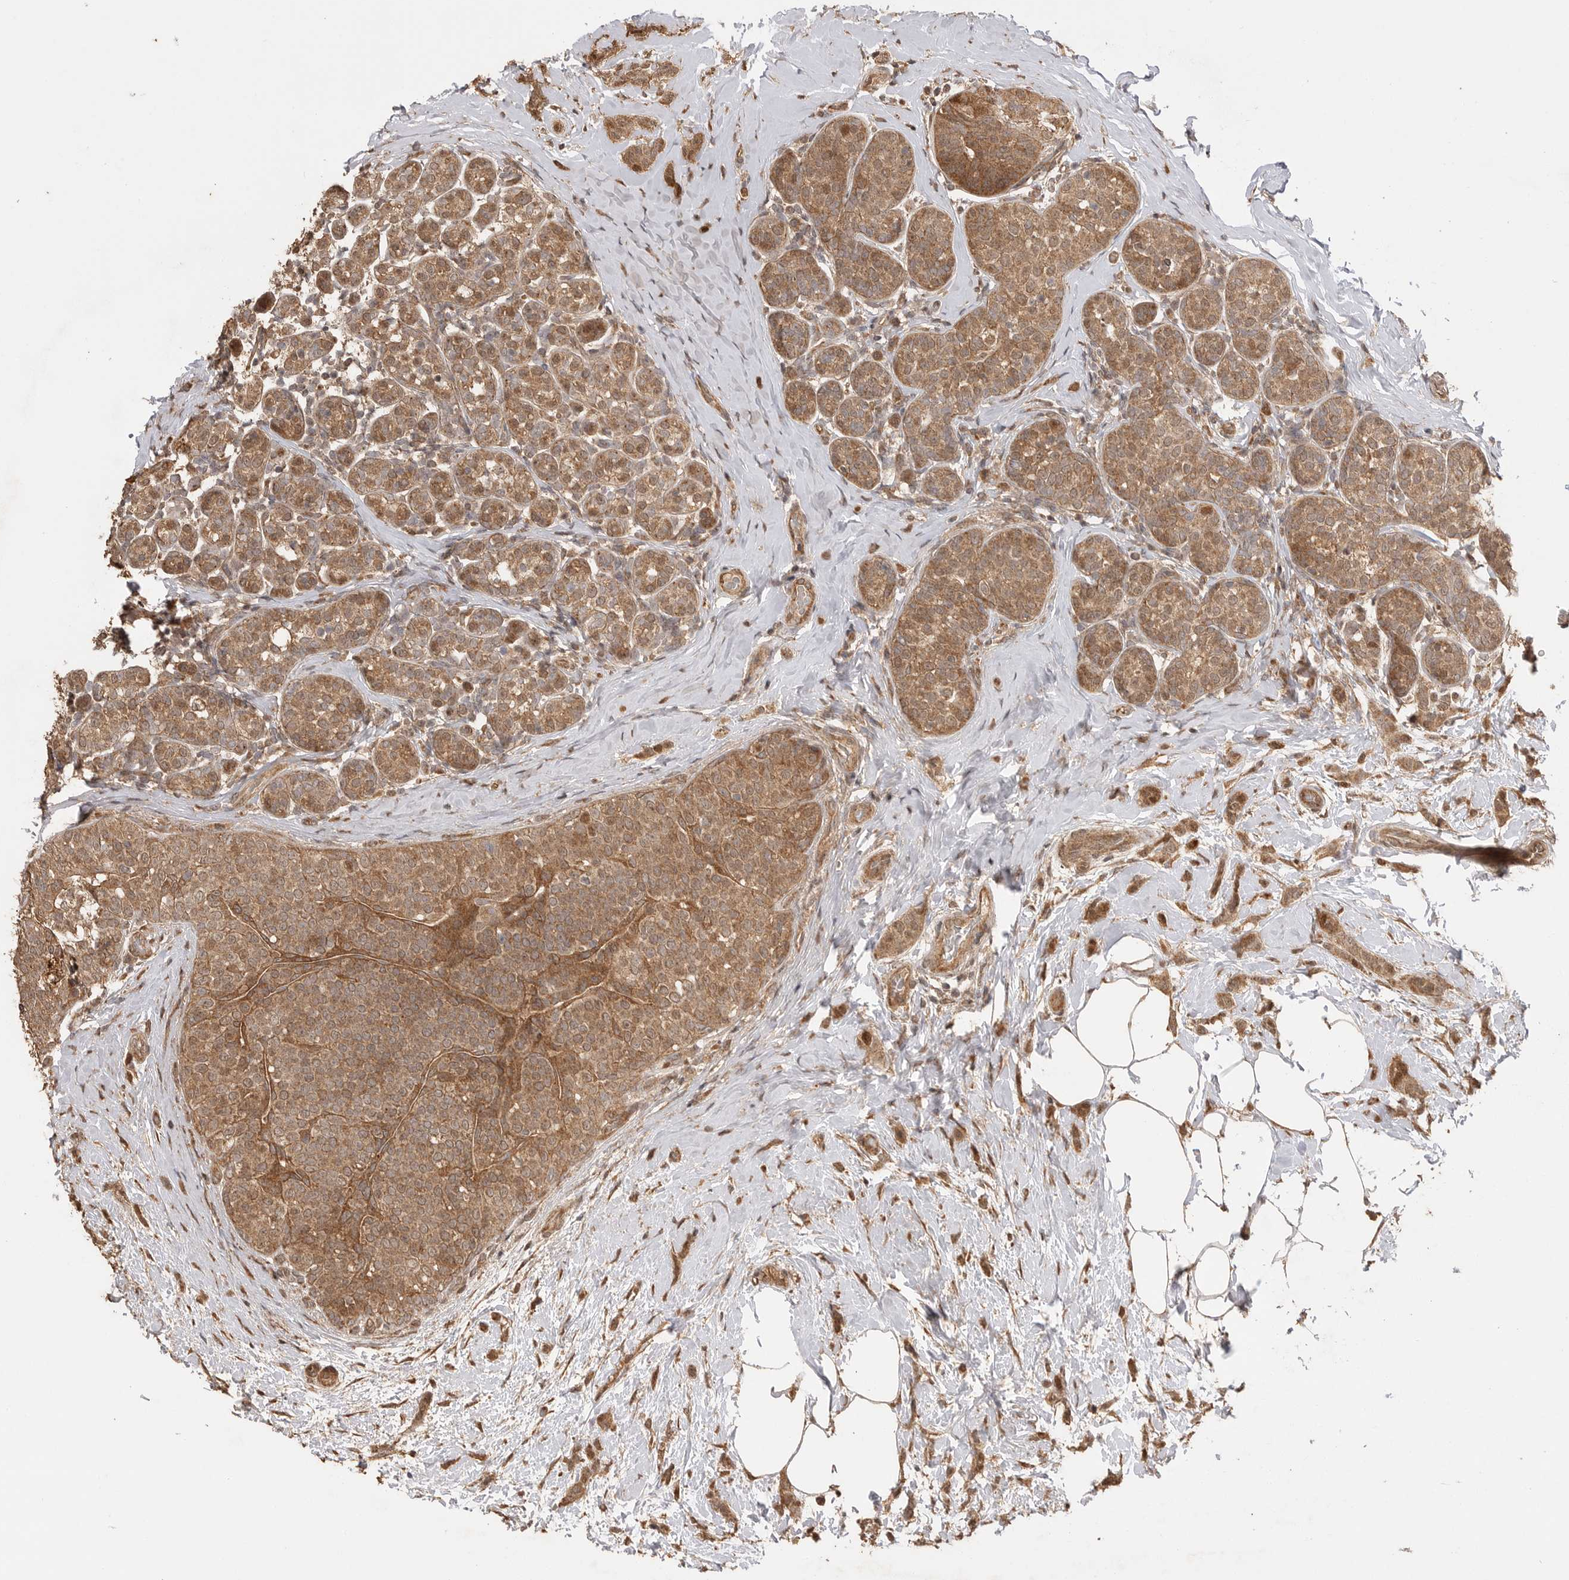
{"staining": {"intensity": "moderate", "quantity": ">75%", "location": "cytoplasmic/membranous"}, "tissue": "breast cancer", "cell_type": "Tumor cells", "image_type": "cancer", "snomed": [{"axis": "morphology", "description": "Lobular carcinoma, in situ"}, {"axis": "morphology", "description": "Lobular carcinoma"}, {"axis": "topography", "description": "Breast"}], "caption": "Protein expression analysis of breast lobular carcinoma reveals moderate cytoplasmic/membranous positivity in about >75% of tumor cells.", "gene": "BOC", "patient": {"sex": "female", "age": 41}}